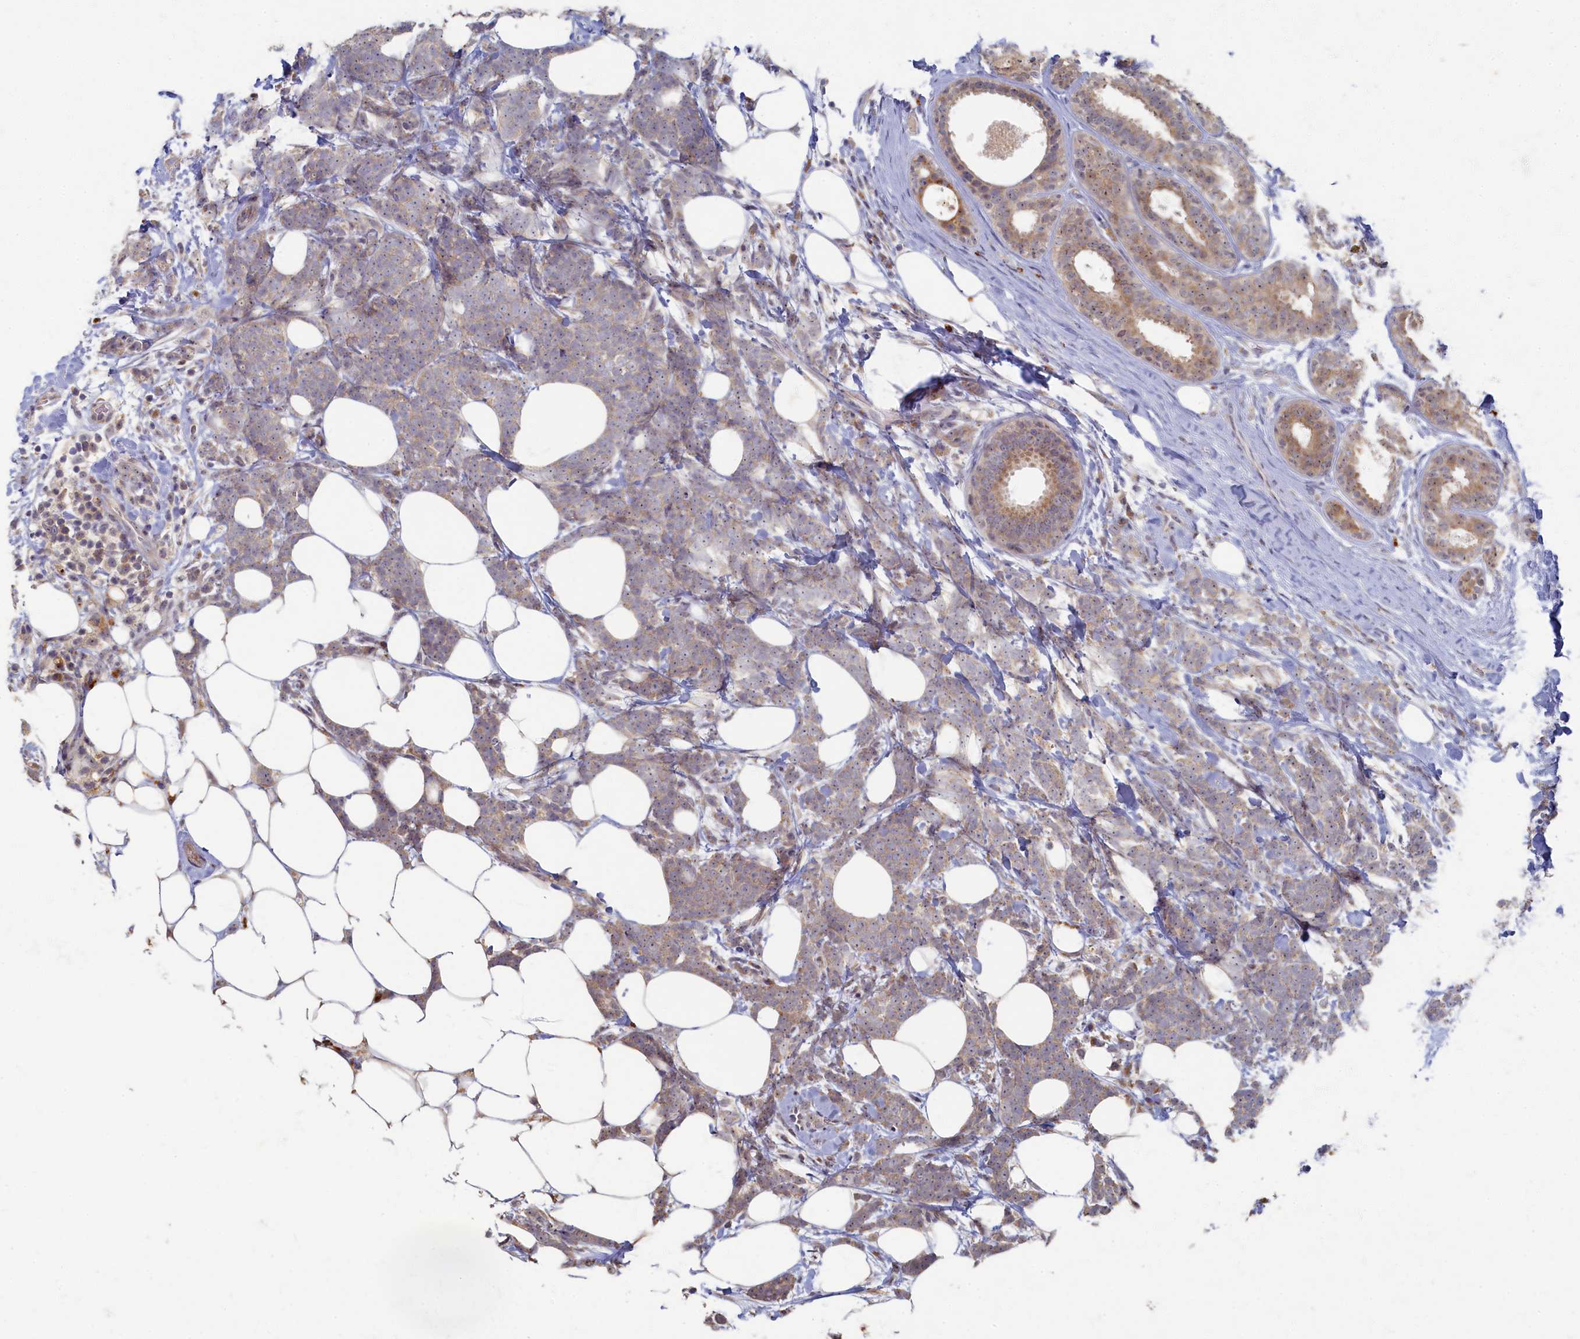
{"staining": {"intensity": "weak", "quantity": ">75%", "location": "cytoplasmic/membranous"}, "tissue": "breast cancer", "cell_type": "Tumor cells", "image_type": "cancer", "snomed": [{"axis": "morphology", "description": "Lobular carcinoma"}, {"axis": "topography", "description": "Breast"}], "caption": "Immunohistochemical staining of human lobular carcinoma (breast) shows weak cytoplasmic/membranous protein expression in about >75% of tumor cells. (Stains: DAB in brown, nuclei in blue, Microscopy: brightfield microscopy at high magnification).", "gene": "HUNK", "patient": {"sex": "female", "age": 58}}